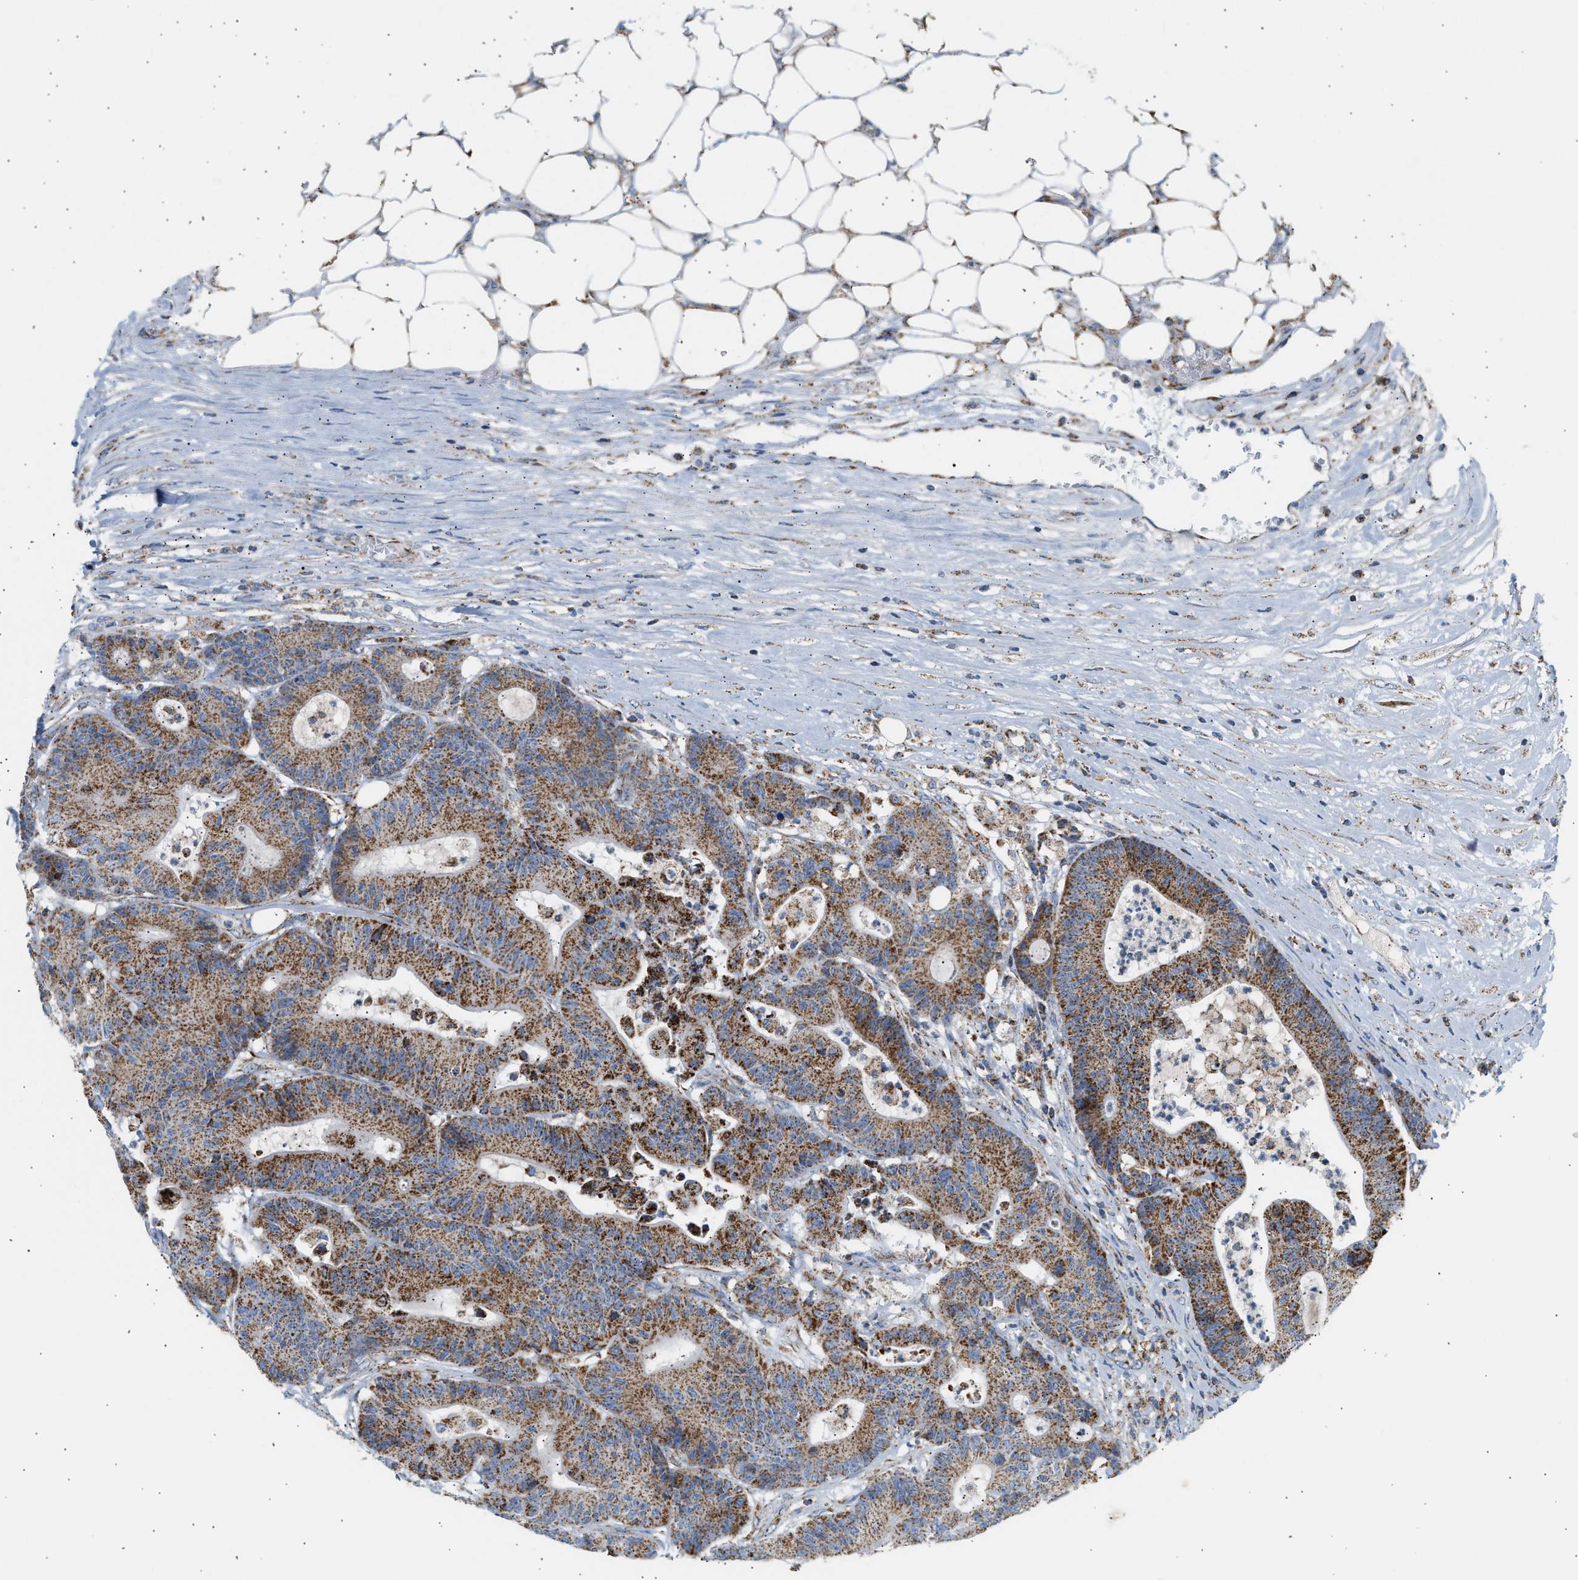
{"staining": {"intensity": "moderate", "quantity": ">75%", "location": "cytoplasmic/membranous"}, "tissue": "colorectal cancer", "cell_type": "Tumor cells", "image_type": "cancer", "snomed": [{"axis": "morphology", "description": "Adenocarcinoma, NOS"}, {"axis": "topography", "description": "Colon"}], "caption": "Approximately >75% of tumor cells in colorectal cancer show moderate cytoplasmic/membranous protein staining as visualized by brown immunohistochemical staining.", "gene": "OGDH", "patient": {"sex": "female", "age": 84}}